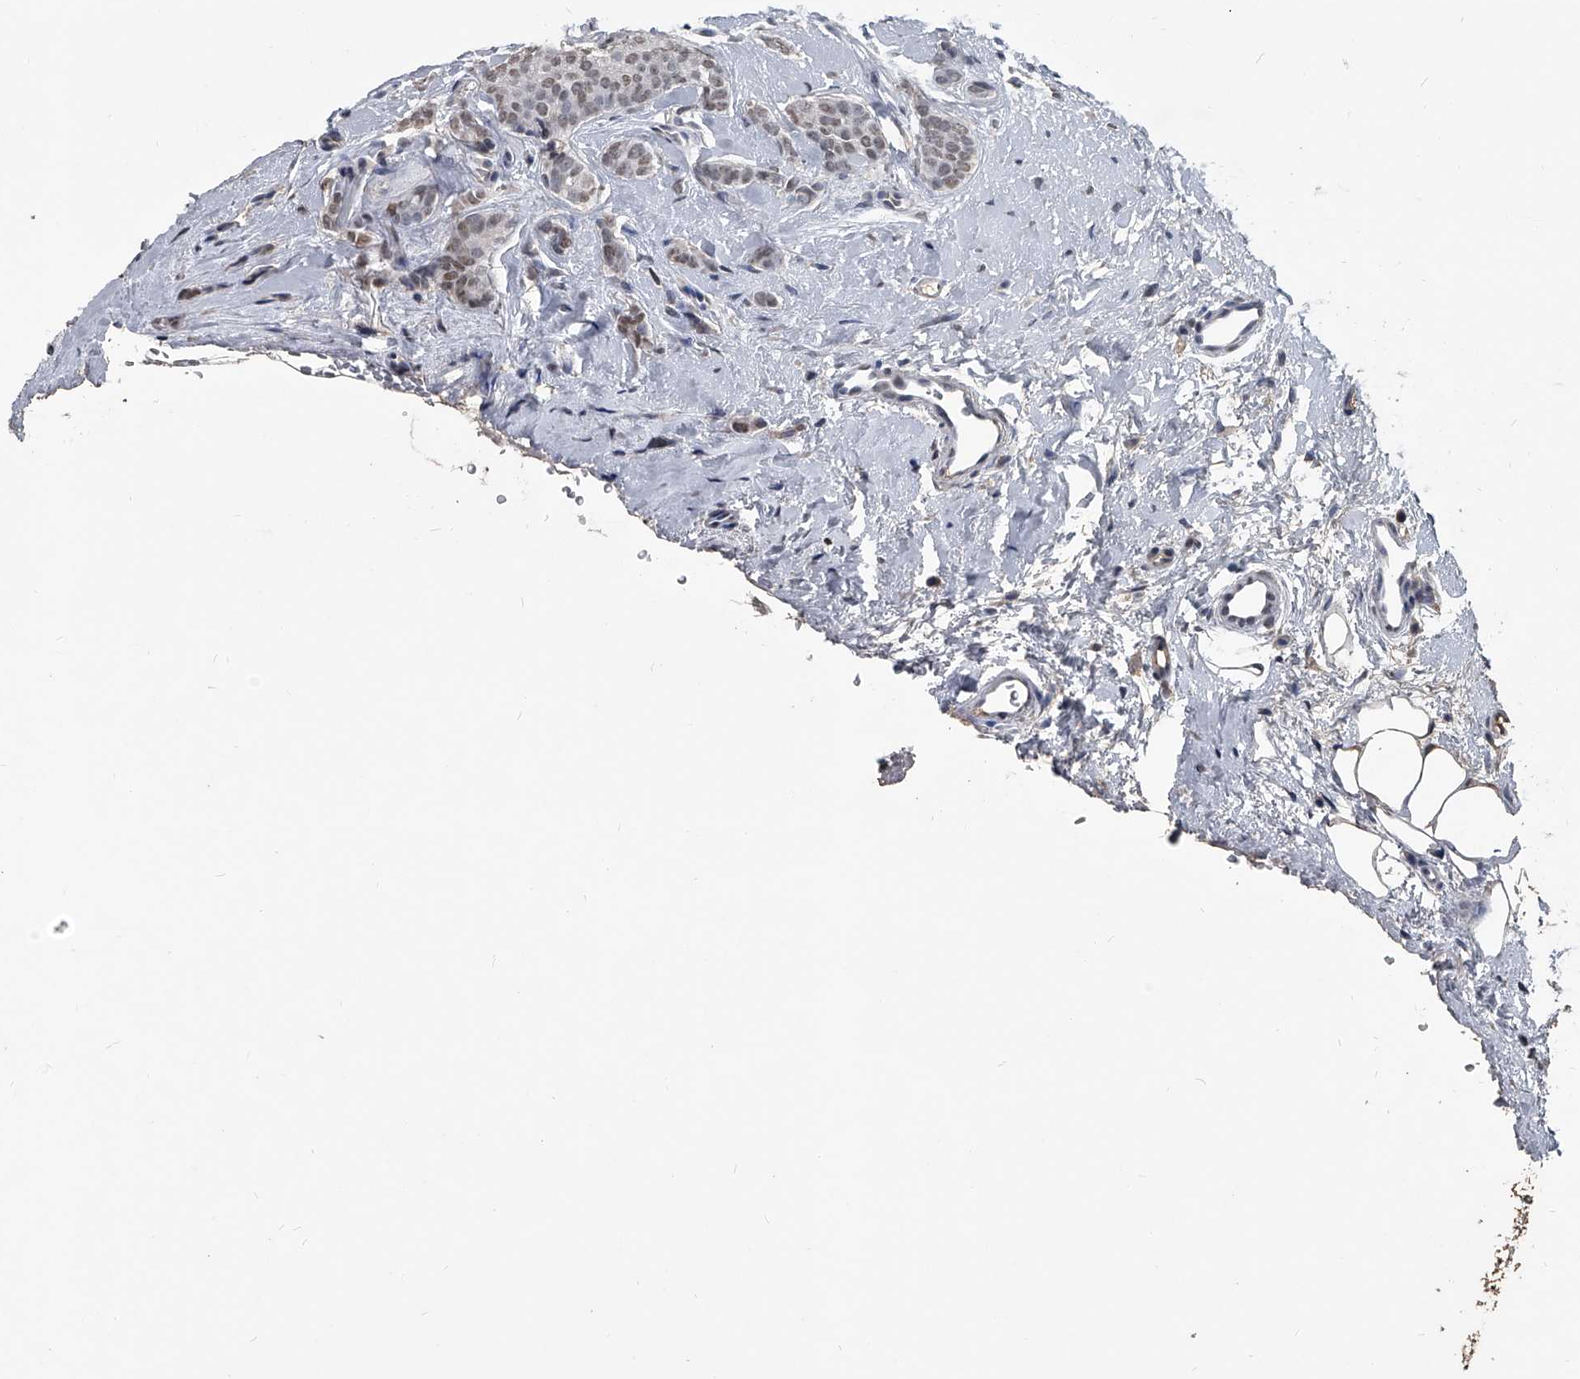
{"staining": {"intensity": "weak", "quantity": "<25%", "location": "nuclear"}, "tissue": "breast cancer", "cell_type": "Tumor cells", "image_type": "cancer", "snomed": [{"axis": "morphology", "description": "Lobular carcinoma"}, {"axis": "topography", "description": "Skin"}, {"axis": "topography", "description": "Breast"}], "caption": "Image shows no significant protein positivity in tumor cells of breast cancer (lobular carcinoma).", "gene": "MATR3", "patient": {"sex": "female", "age": 46}}